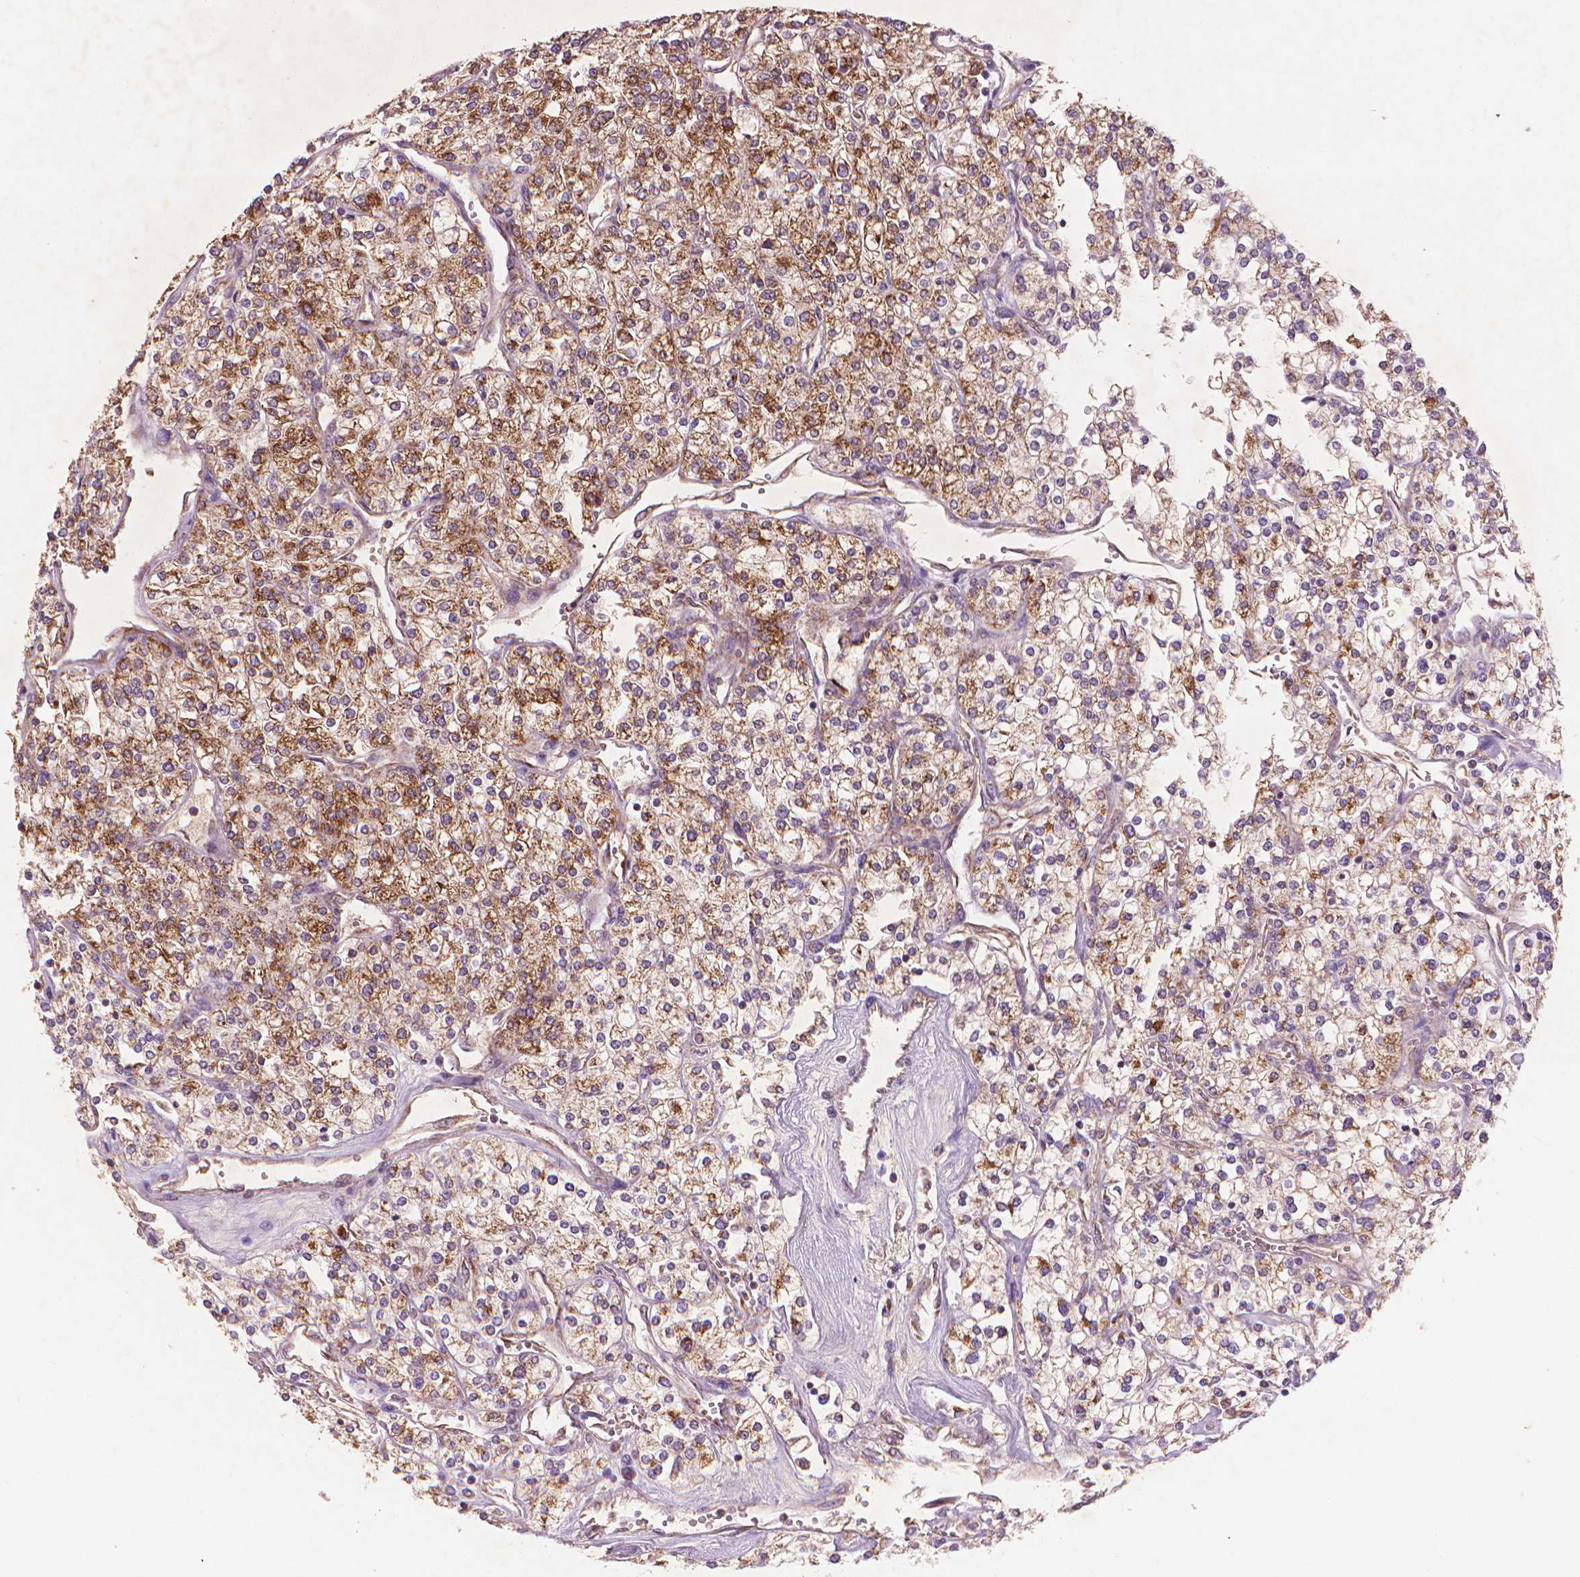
{"staining": {"intensity": "moderate", "quantity": ">75%", "location": "cytoplasmic/membranous"}, "tissue": "renal cancer", "cell_type": "Tumor cells", "image_type": "cancer", "snomed": [{"axis": "morphology", "description": "Adenocarcinoma, NOS"}, {"axis": "topography", "description": "Kidney"}], "caption": "IHC of renal cancer (adenocarcinoma) reveals medium levels of moderate cytoplasmic/membranous staining in approximately >75% of tumor cells.", "gene": "NLRX1", "patient": {"sex": "male", "age": 80}}